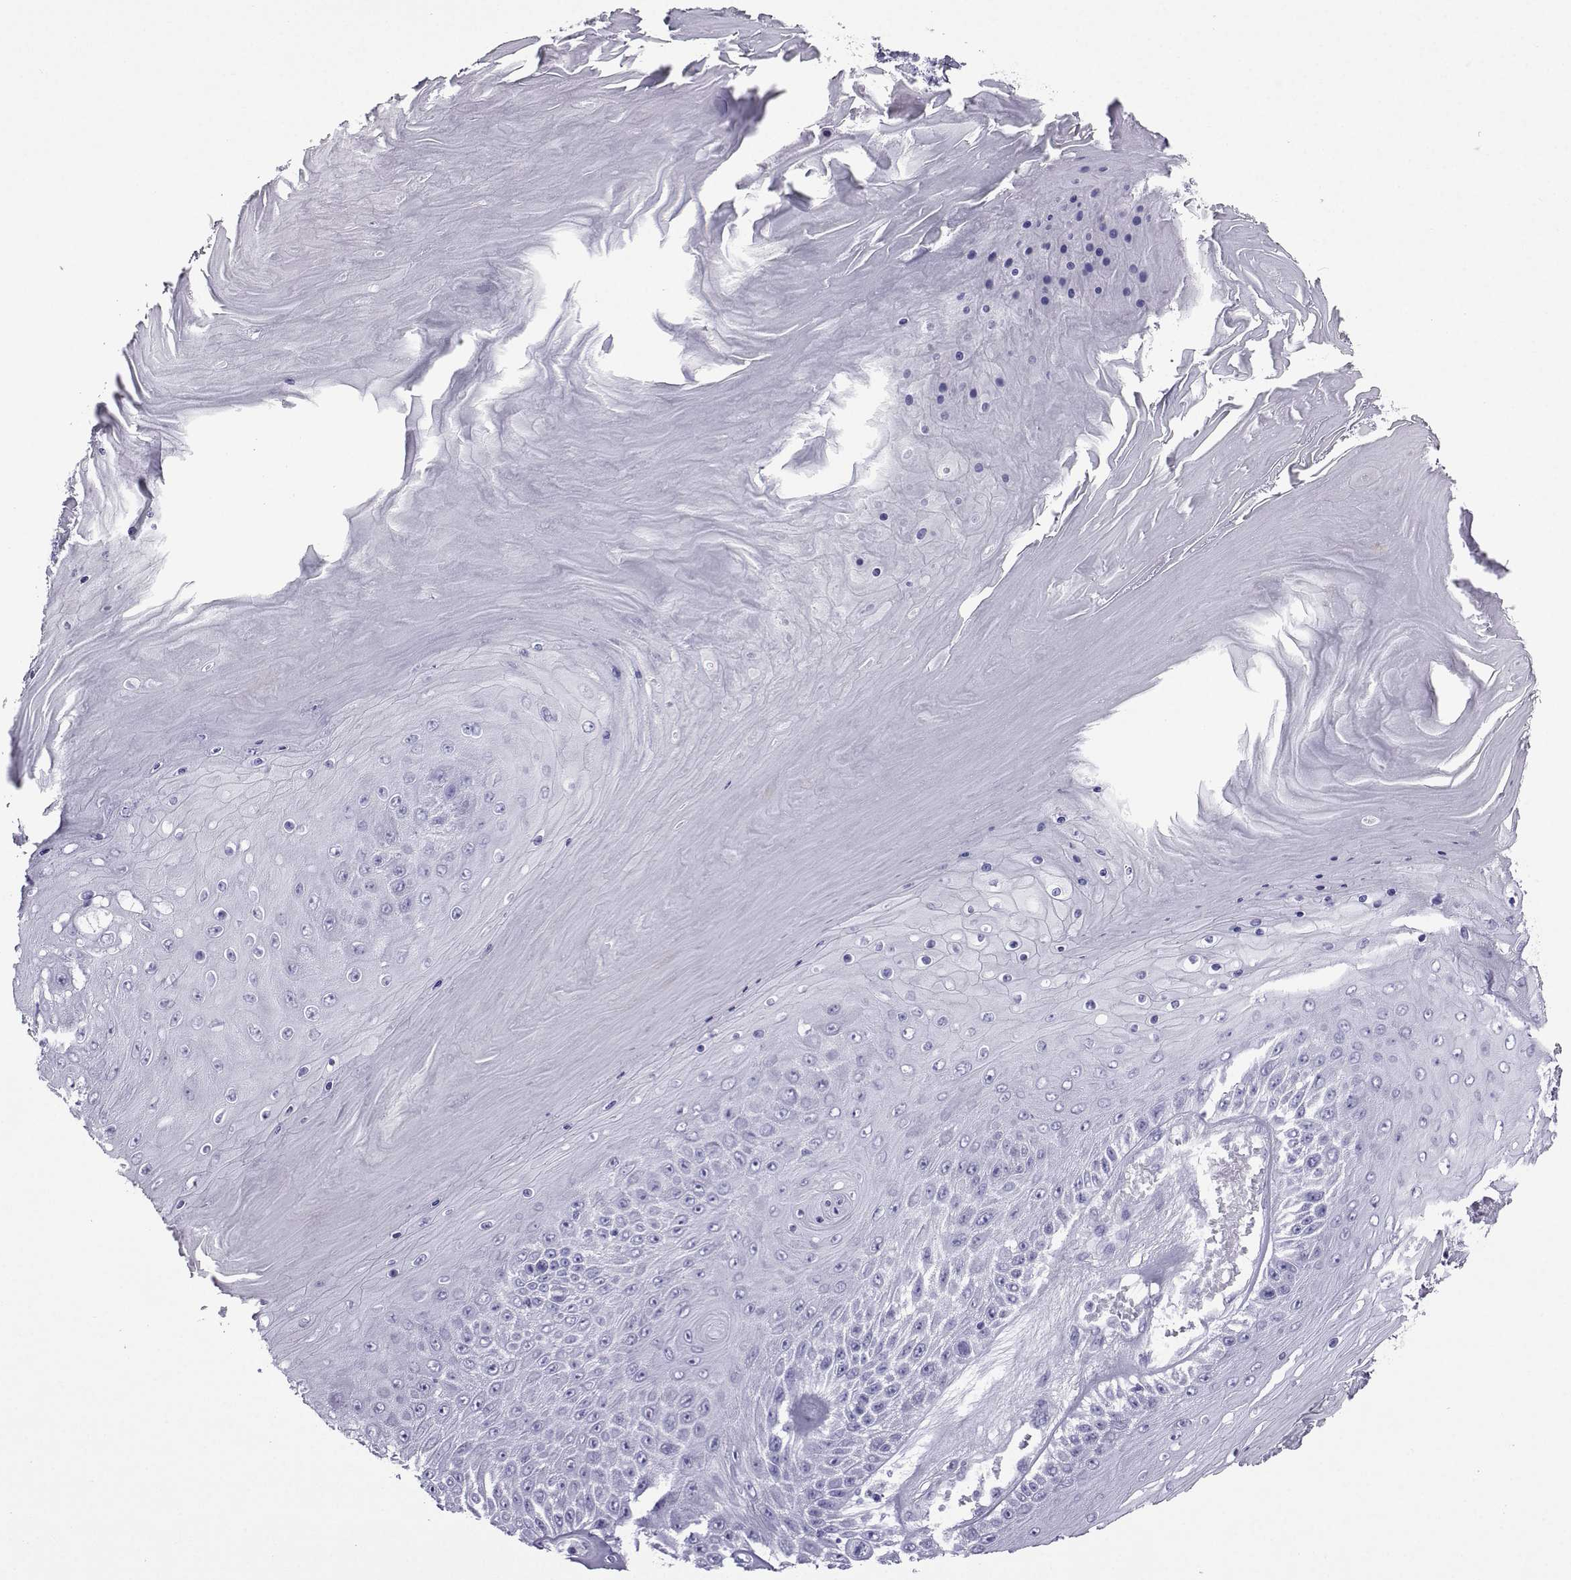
{"staining": {"intensity": "negative", "quantity": "none", "location": "none"}, "tissue": "skin cancer", "cell_type": "Tumor cells", "image_type": "cancer", "snomed": [{"axis": "morphology", "description": "Squamous cell carcinoma, NOS"}, {"axis": "topography", "description": "Skin"}], "caption": "The immunohistochemistry (IHC) micrograph has no significant expression in tumor cells of skin cancer (squamous cell carcinoma) tissue.", "gene": "CRYBB1", "patient": {"sex": "male", "age": 62}}